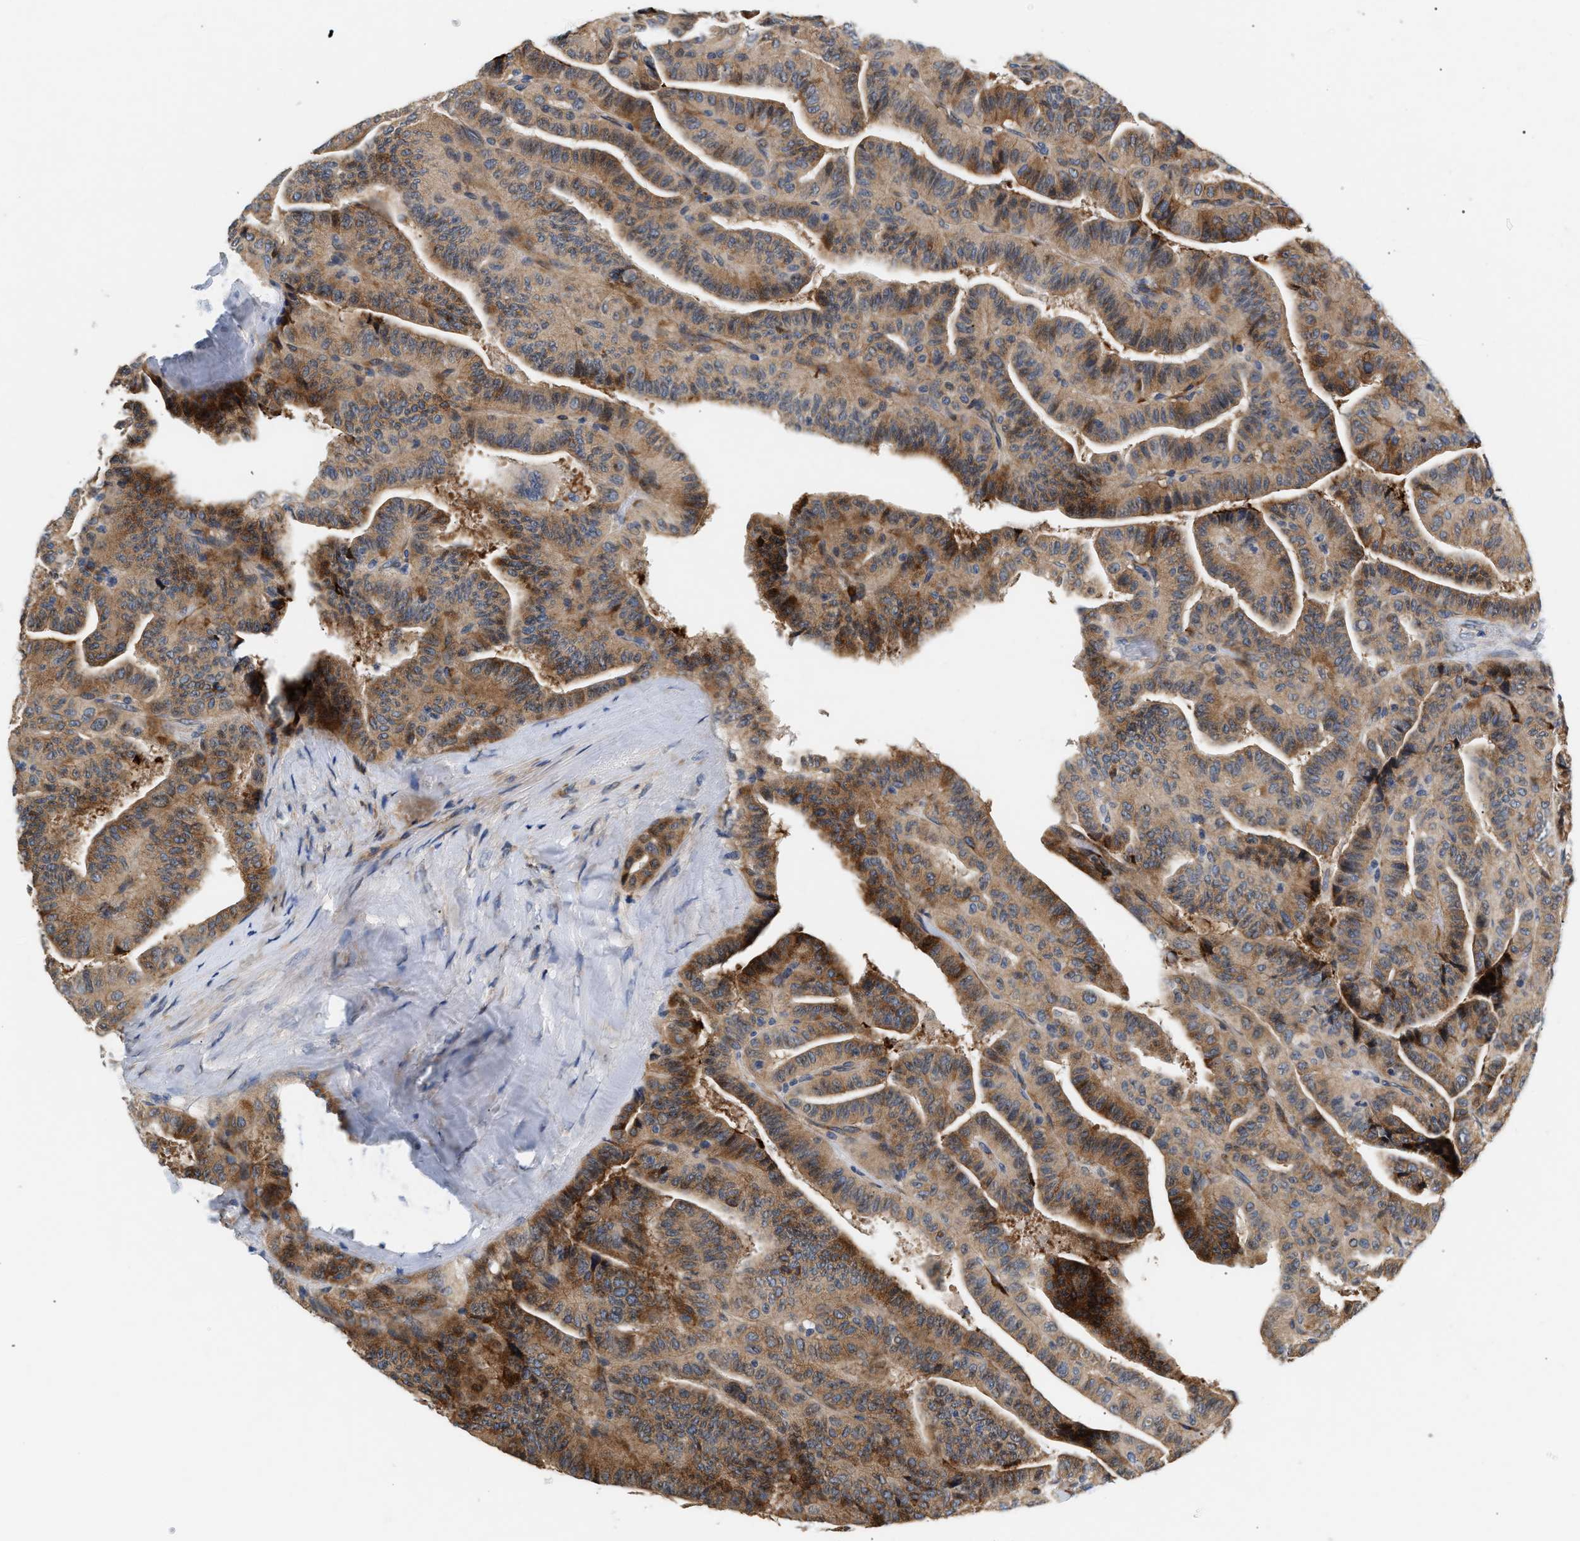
{"staining": {"intensity": "moderate", "quantity": ">75%", "location": "cytoplasmic/membranous"}, "tissue": "thyroid cancer", "cell_type": "Tumor cells", "image_type": "cancer", "snomed": [{"axis": "morphology", "description": "Papillary adenocarcinoma, NOS"}, {"axis": "topography", "description": "Thyroid gland"}], "caption": "Protein analysis of papillary adenocarcinoma (thyroid) tissue demonstrates moderate cytoplasmic/membranous expression in approximately >75% of tumor cells.", "gene": "IFT74", "patient": {"sex": "male", "age": 77}}